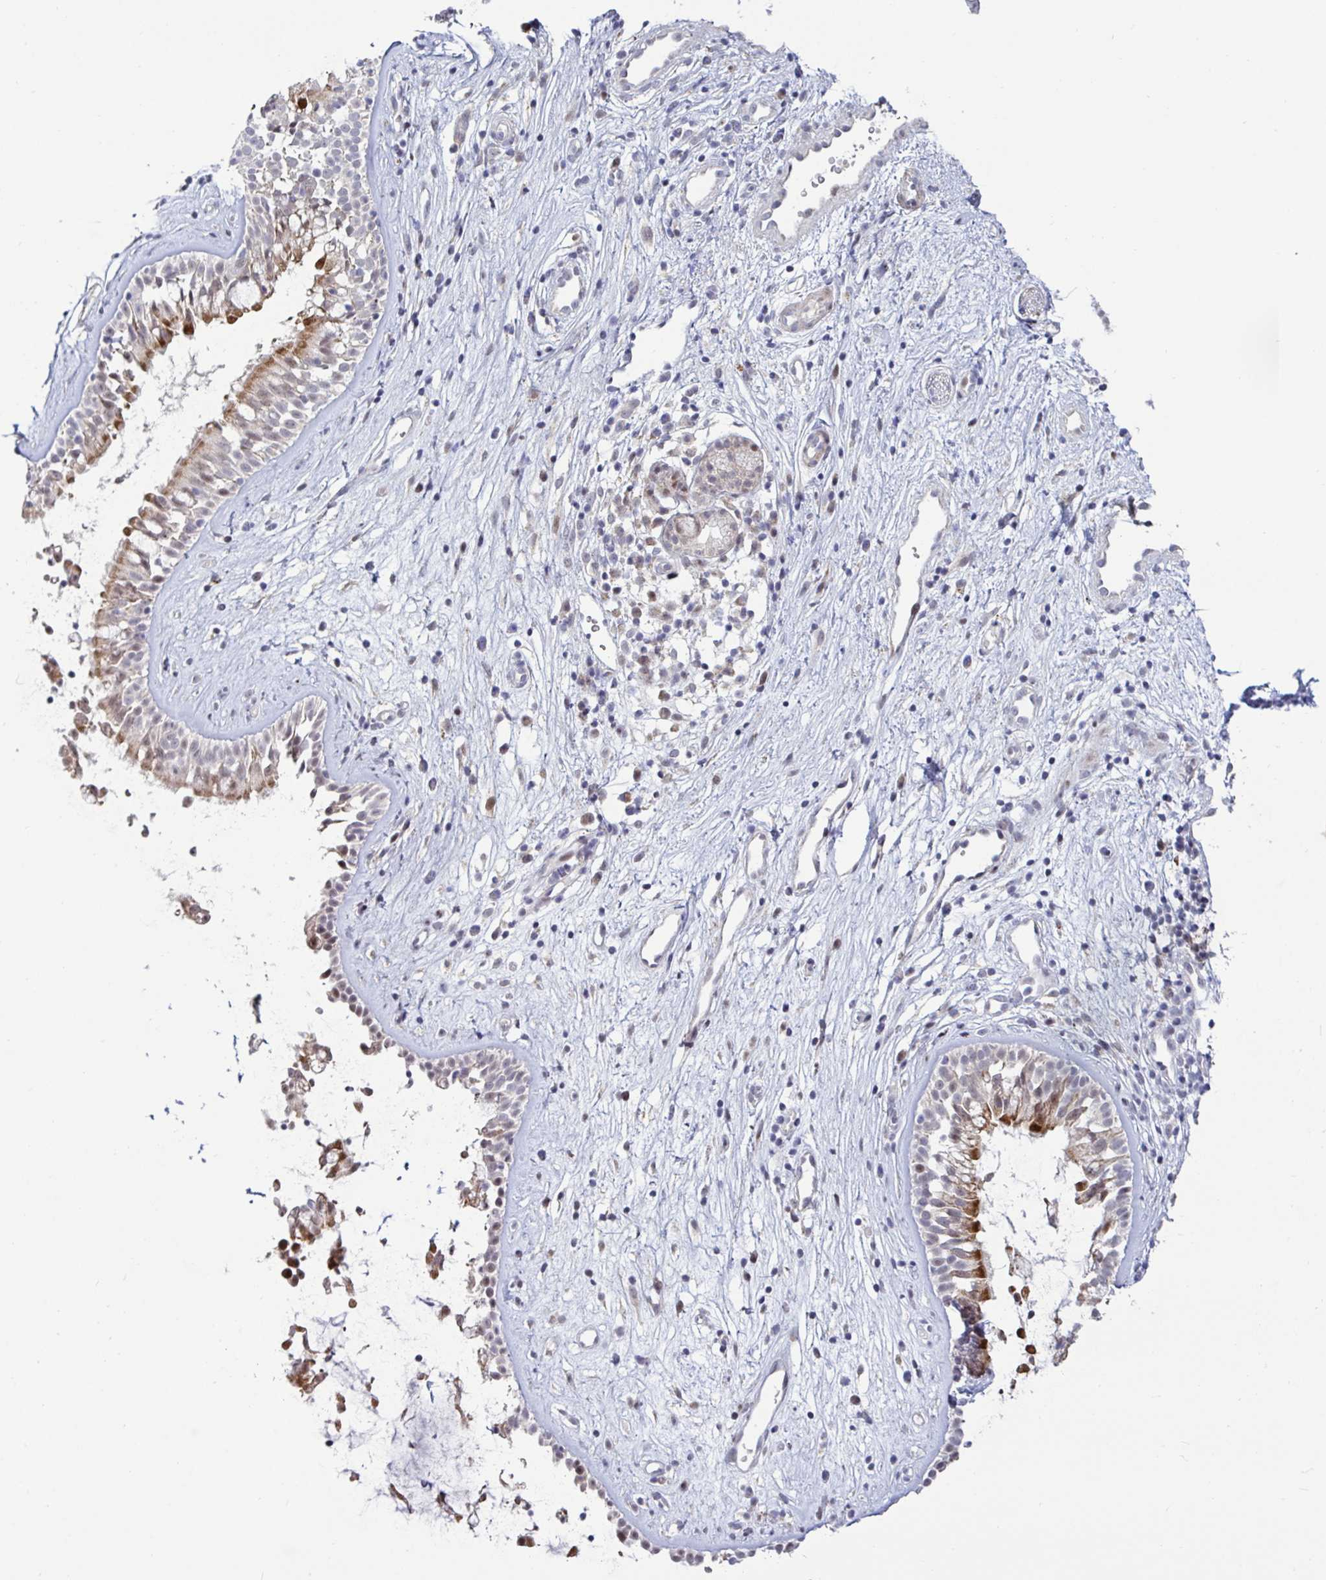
{"staining": {"intensity": "moderate", "quantity": "25%-75%", "location": "cytoplasmic/membranous"}, "tissue": "nasopharynx", "cell_type": "Respiratory epithelial cells", "image_type": "normal", "snomed": [{"axis": "morphology", "description": "Normal tissue, NOS"}, {"axis": "topography", "description": "Nasopharynx"}], "caption": "Immunohistochemistry (IHC) image of normal nasopharynx: nasopharynx stained using immunohistochemistry reveals medium levels of moderate protein expression localized specifically in the cytoplasmic/membranous of respiratory epithelial cells, appearing as a cytoplasmic/membranous brown color.", "gene": "DZIP1", "patient": {"sex": "male", "age": 32}}